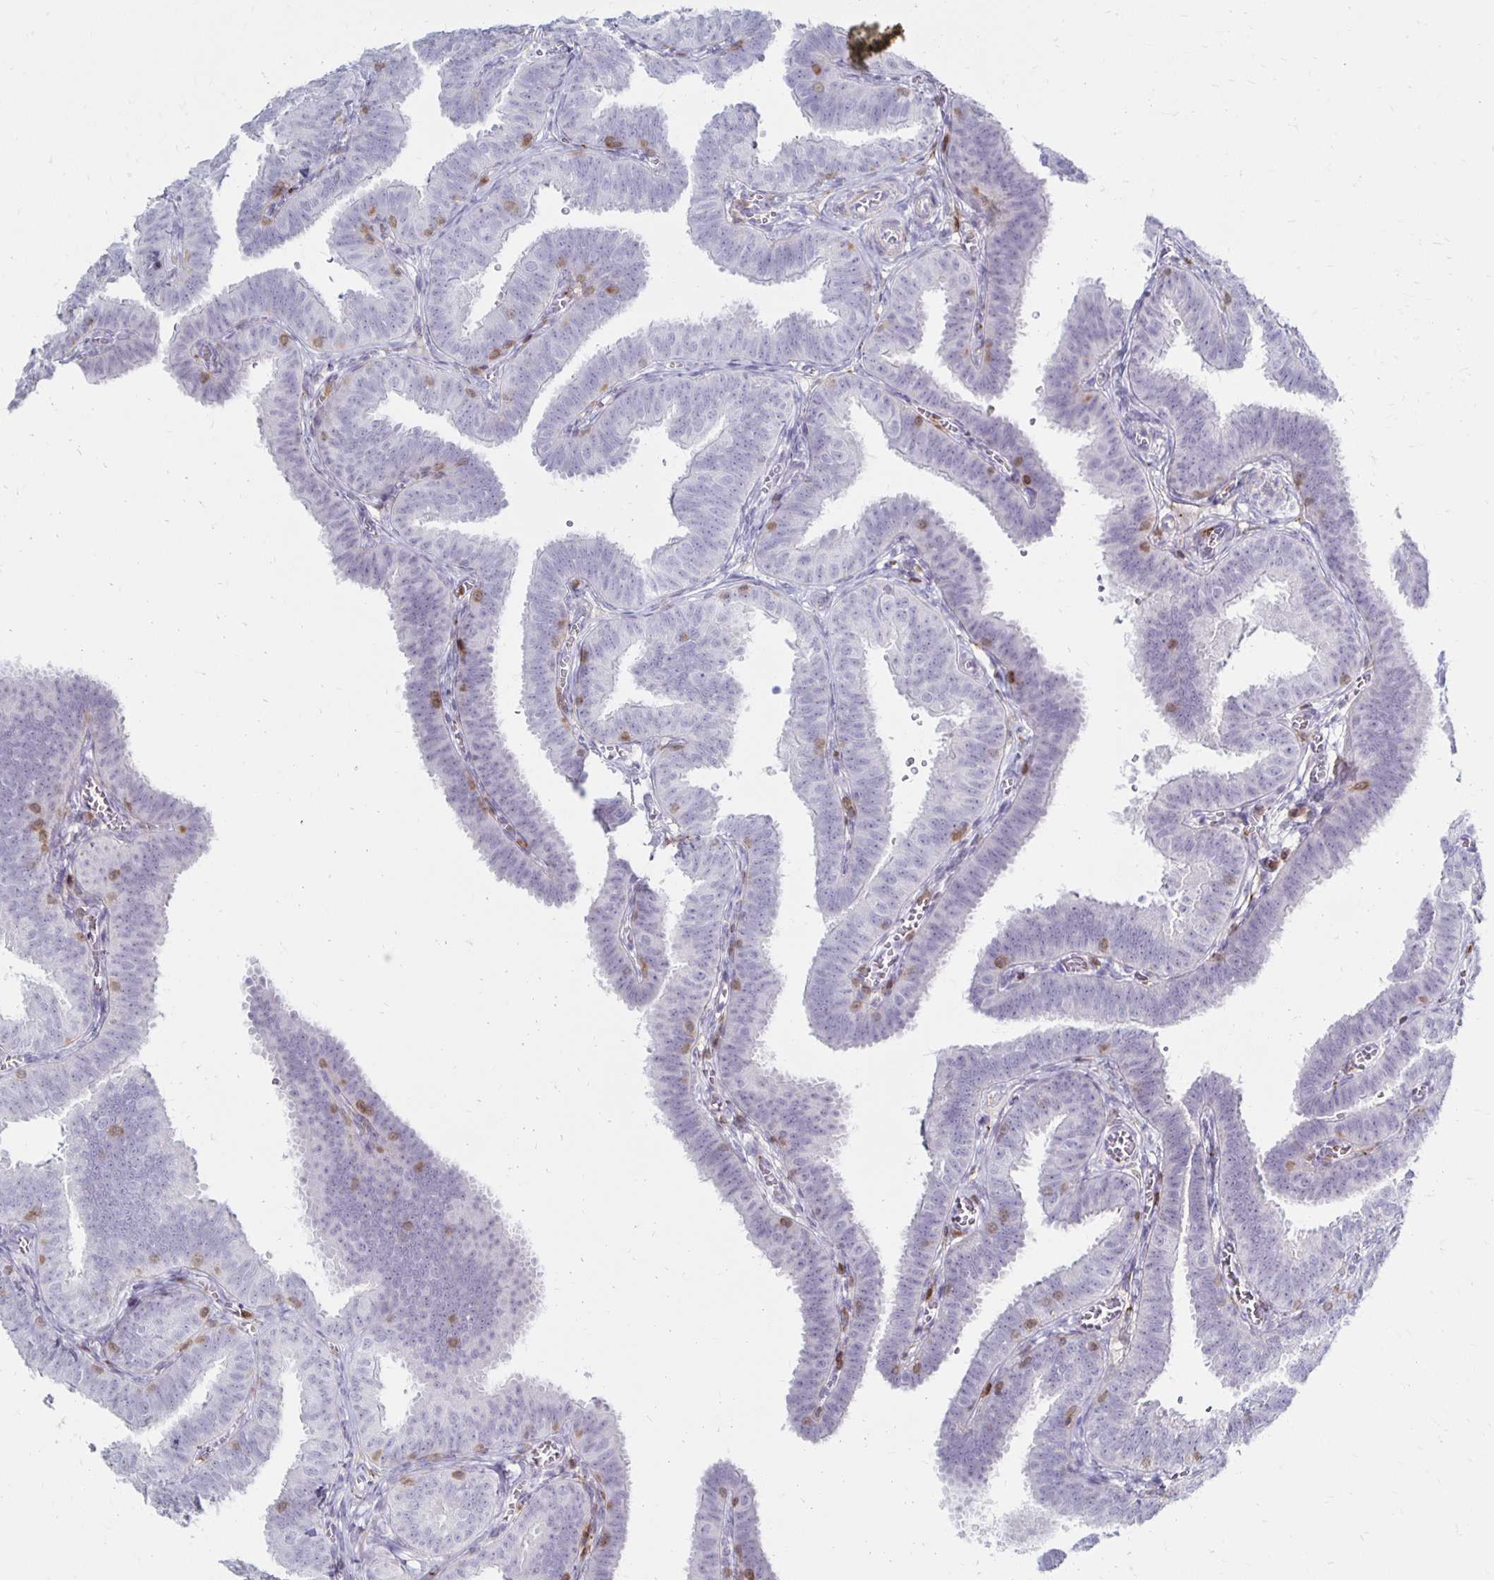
{"staining": {"intensity": "negative", "quantity": "none", "location": "none"}, "tissue": "fallopian tube", "cell_type": "Glandular cells", "image_type": "normal", "snomed": [{"axis": "morphology", "description": "Normal tissue, NOS"}, {"axis": "topography", "description": "Fallopian tube"}], "caption": "Immunohistochemistry (IHC) image of unremarkable fallopian tube: human fallopian tube stained with DAB reveals no significant protein staining in glandular cells. (DAB (3,3'-diaminobenzidine) immunohistochemistry (IHC), high magnification).", "gene": "CCL21", "patient": {"sex": "female", "age": 25}}